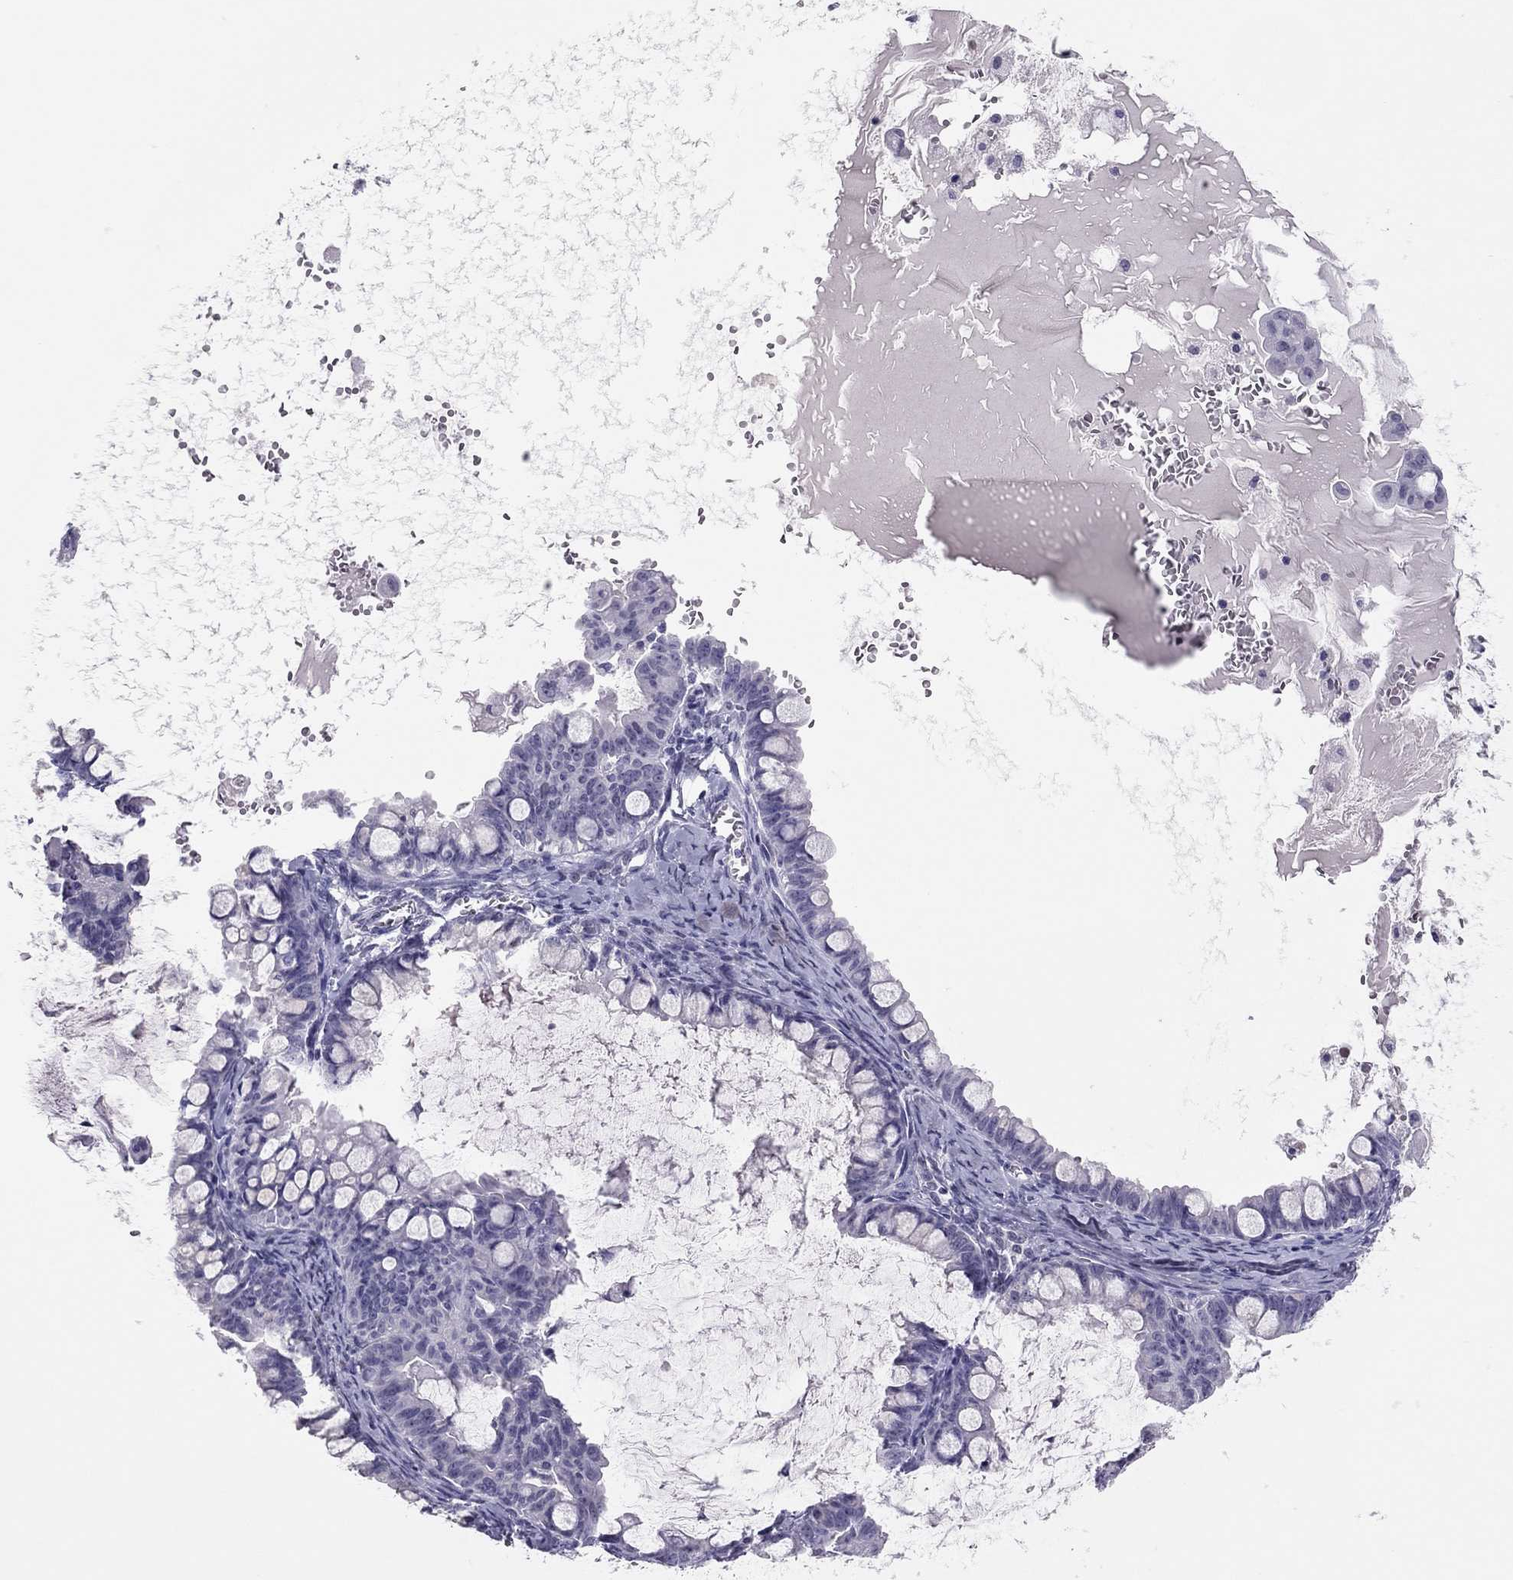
{"staining": {"intensity": "negative", "quantity": "none", "location": "none"}, "tissue": "ovarian cancer", "cell_type": "Tumor cells", "image_type": "cancer", "snomed": [{"axis": "morphology", "description": "Cystadenocarcinoma, mucinous, NOS"}, {"axis": "topography", "description": "Ovary"}], "caption": "This is an immunohistochemistry (IHC) micrograph of human ovarian cancer. There is no positivity in tumor cells.", "gene": "PHOX2A", "patient": {"sex": "female", "age": 63}}